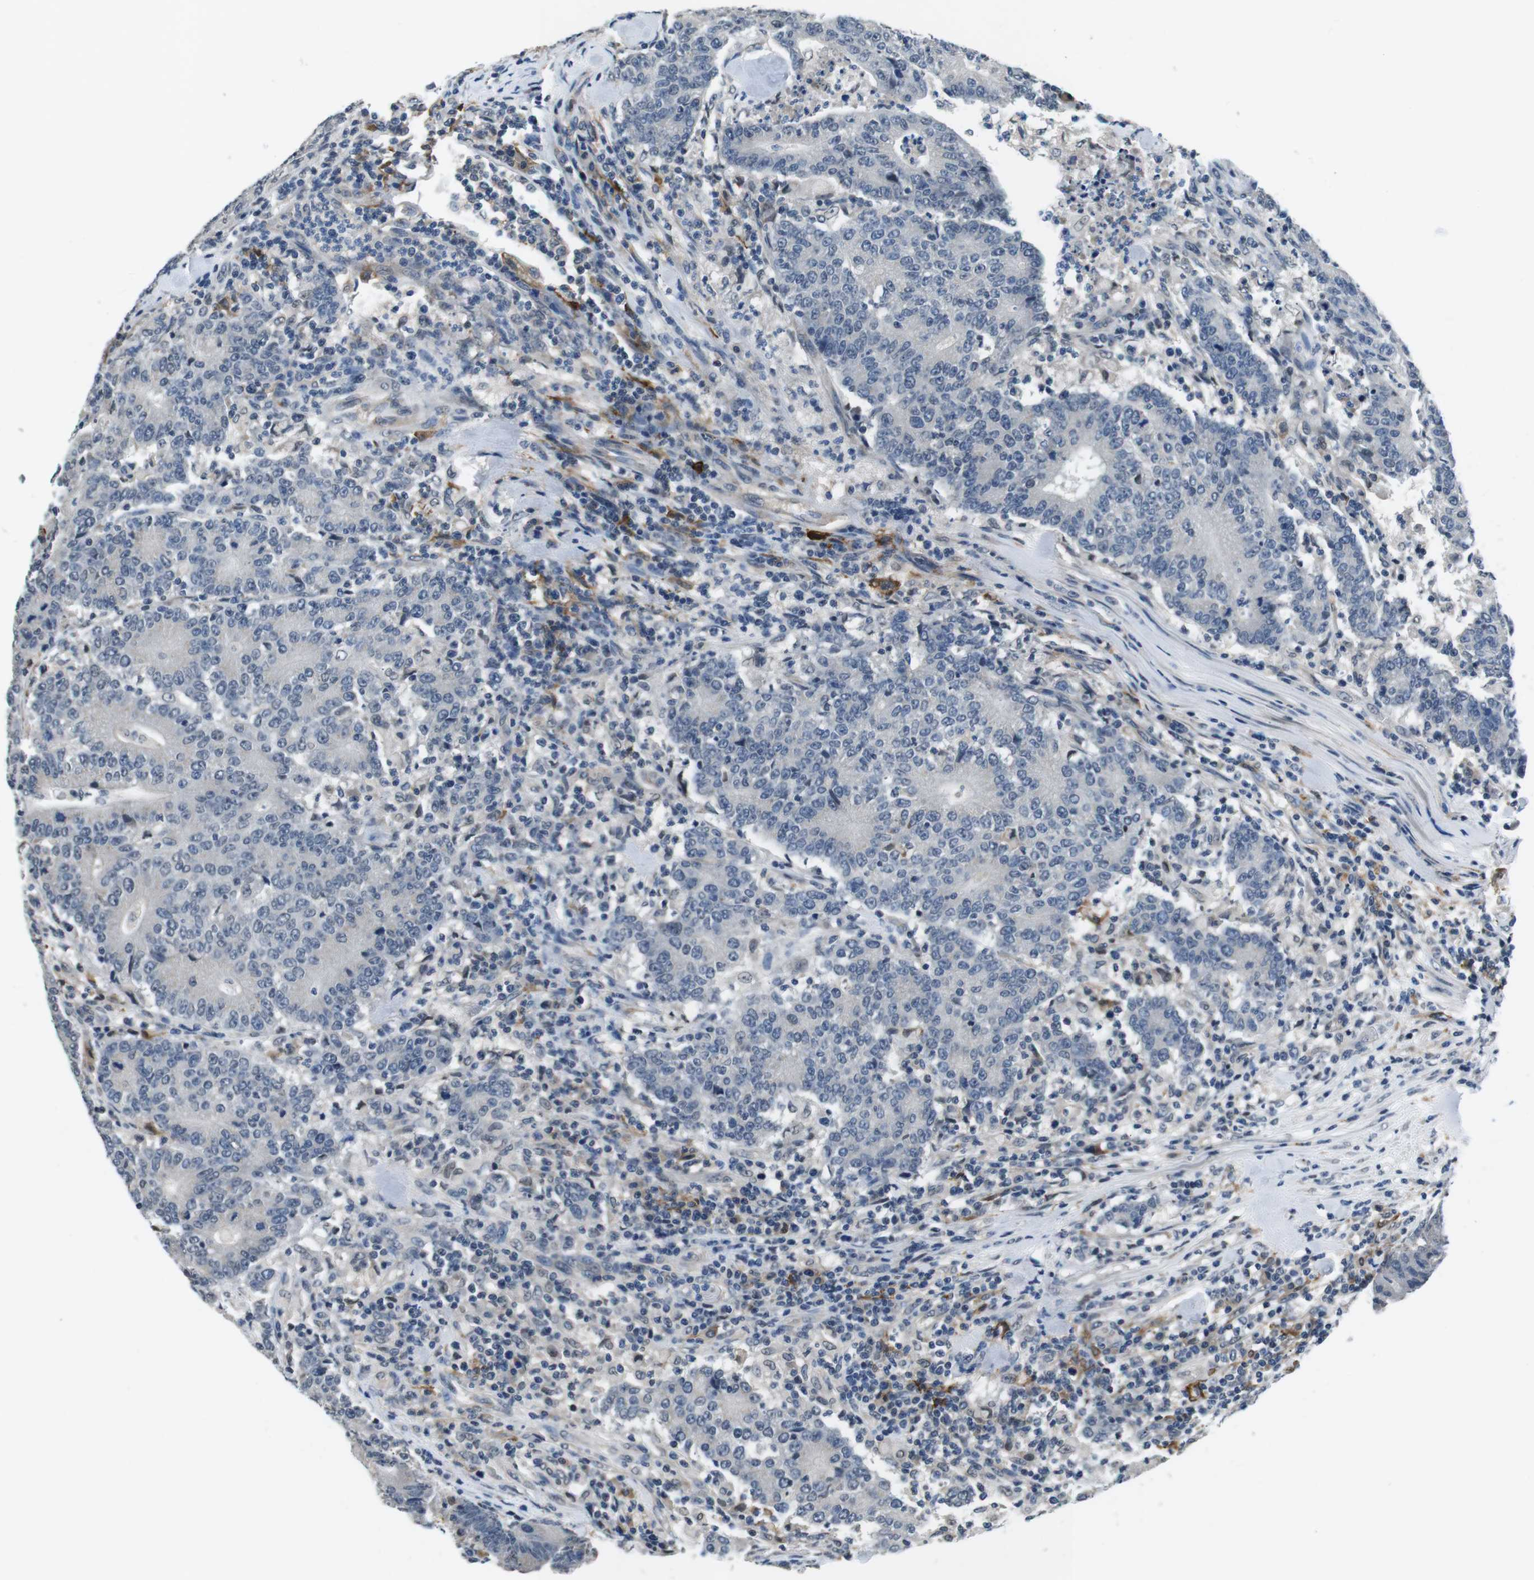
{"staining": {"intensity": "negative", "quantity": "none", "location": "none"}, "tissue": "colorectal cancer", "cell_type": "Tumor cells", "image_type": "cancer", "snomed": [{"axis": "morphology", "description": "Normal tissue, NOS"}, {"axis": "morphology", "description": "Adenocarcinoma, NOS"}, {"axis": "topography", "description": "Colon"}], "caption": "Immunohistochemical staining of colorectal cancer displays no significant positivity in tumor cells. The staining is performed using DAB (3,3'-diaminobenzidine) brown chromogen with nuclei counter-stained in using hematoxylin.", "gene": "CD163L1", "patient": {"sex": "female", "age": 75}}